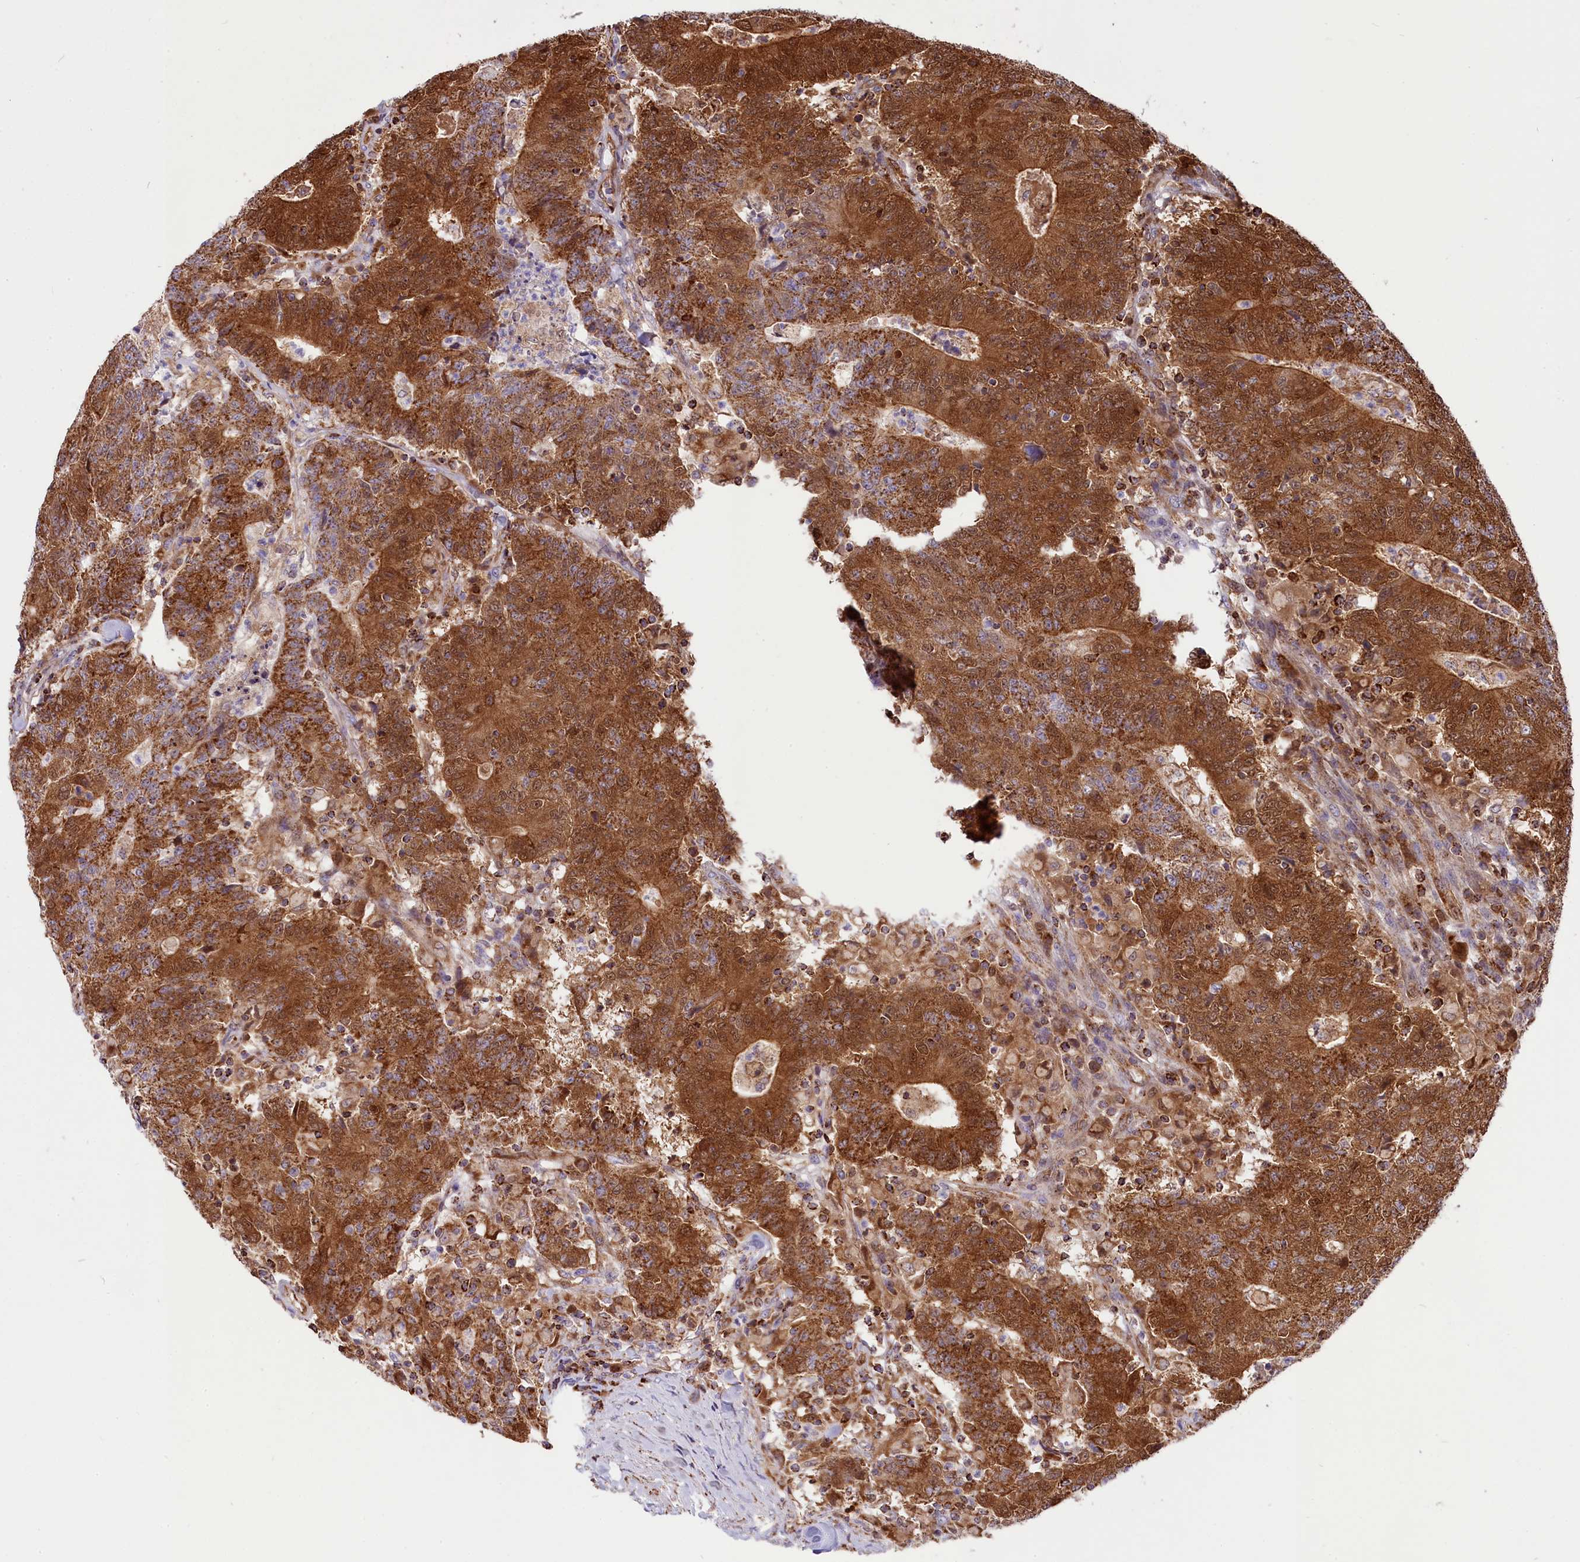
{"staining": {"intensity": "strong", "quantity": ">75%", "location": "cytoplasmic/membranous"}, "tissue": "colorectal cancer", "cell_type": "Tumor cells", "image_type": "cancer", "snomed": [{"axis": "morphology", "description": "Adenocarcinoma, NOS"}, {"axis": "topography", "description": "Colon"}], "caption": "Human adenocarcinoma (colorectal) stained with a protein marker displays strong staining in tumor cells.", "gene": "COX17", "patient": {"sex": "female", "age": 75}}